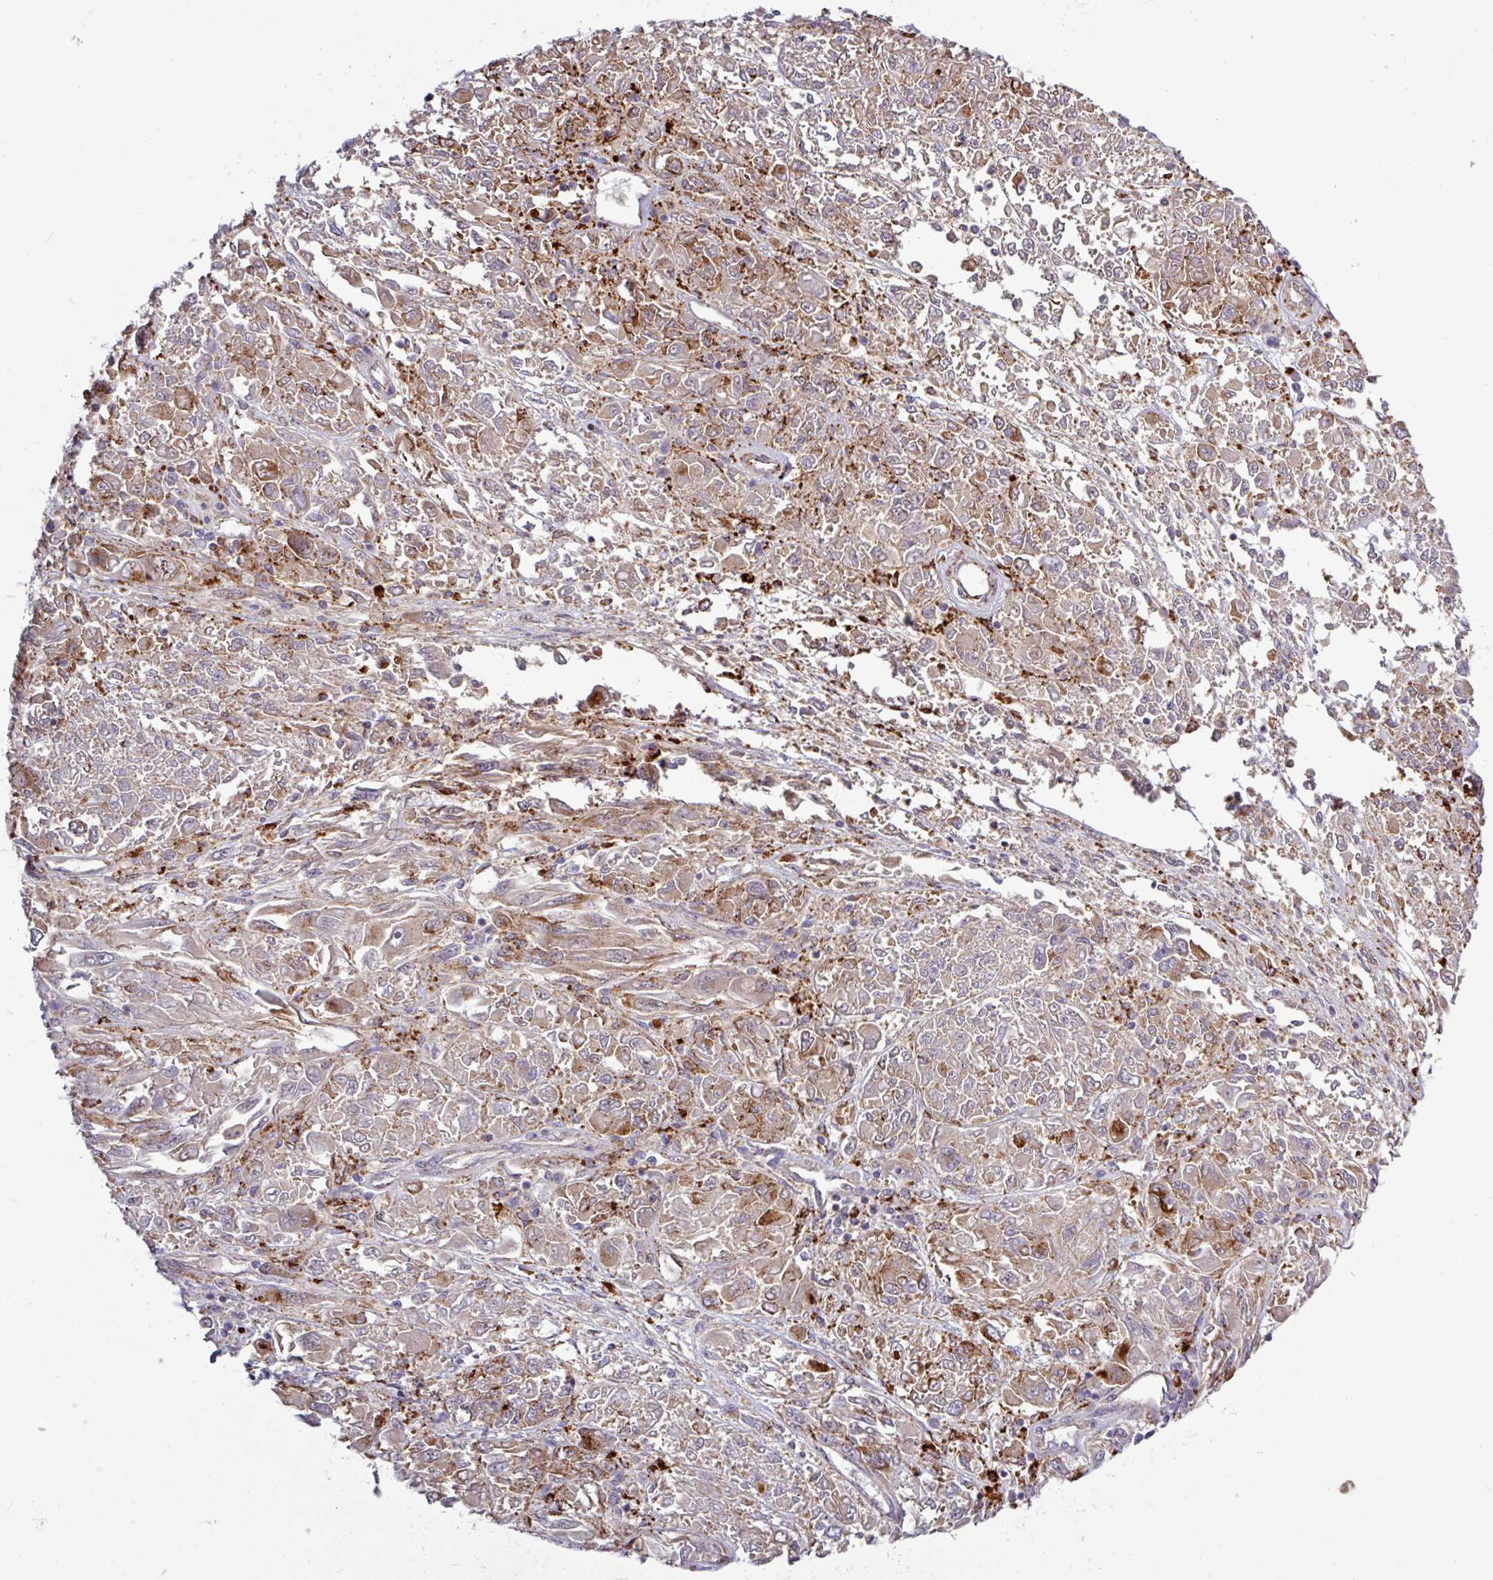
{"staining": {"intensity": "moderate", "quantity": "25%-75%", "location": "cytoplasmic/membranous"}, "tissue": "melanoma", "cell_type": "Tumor cells", "image_type": "cancer", "snomed": [{"axis": "morphology", "description": "Malignant melanoma, NOS"}, {"axis": "topography", "description": "Skin"}], "caption": "IHC photomicrograph of human melanoma stained for a protein (brown), which shows medium levels of moderate cytoplasmic/membranous expression in approximately 25%-75% of tumor cells.", "gene": "AMIGO2", "patient": {"sex": "female", "age": 91}}